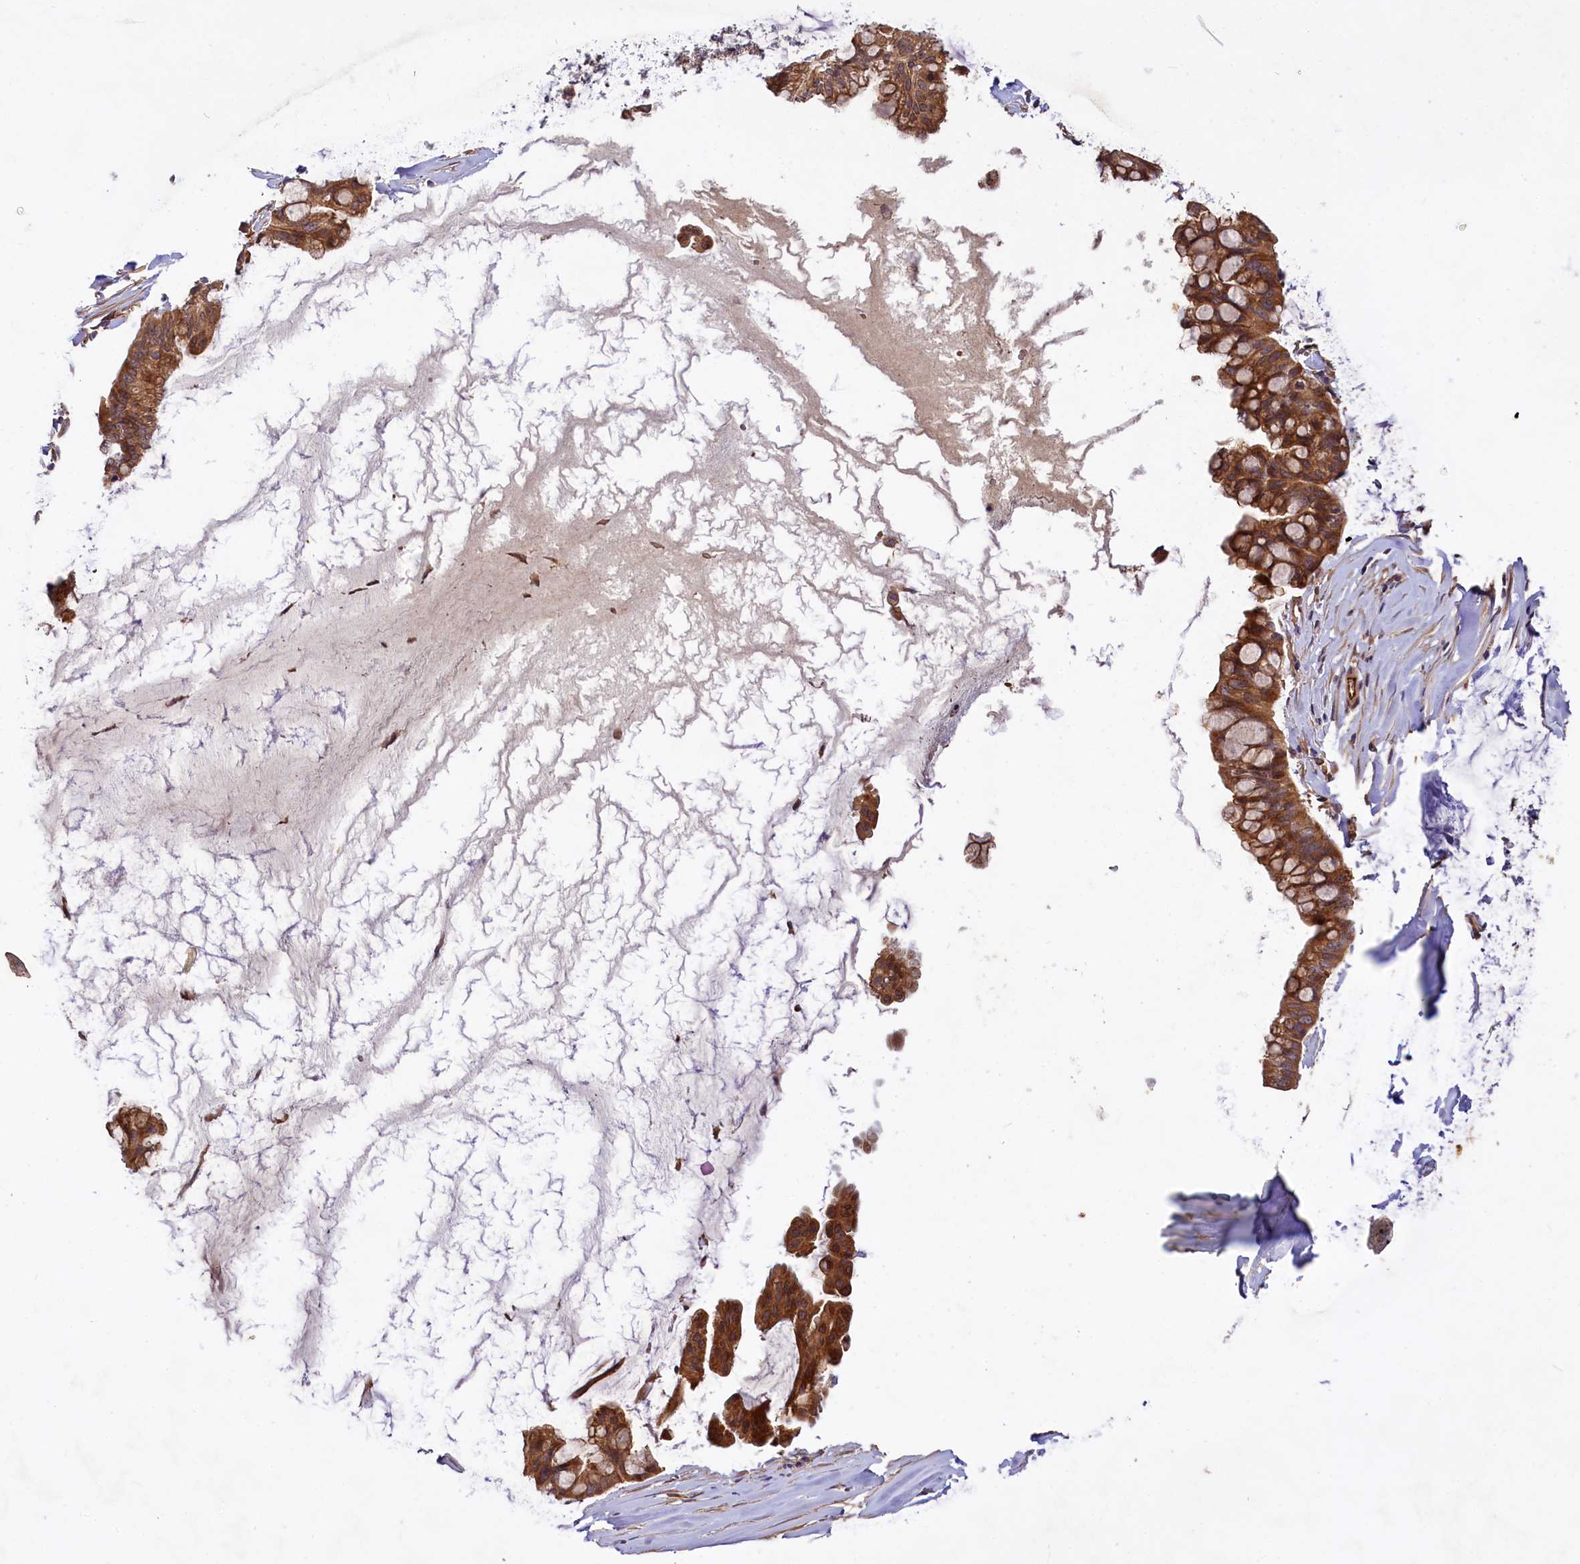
{"staining": {"intensity": "strong", "quantity": ">75%", "location": "cytoplasmic/membranous"}, "tissue": "ovarian cancer", "cell_type": "Tumor cells", "image_type": "cancer", "snomed": [{"axis": "morphology", "description": "Cystadenocarcinoma, mucinous, NOS"}, {"axis": "topography", "description": "Ovary"}], "caption": "Immunohistochemistry photomicrograph of ovarian cancer (mucinous cystadenocarcinoma) stained for a protein (brown), which exhibits high levels of strong cytoplasmic/membranous staining in approximately >75% of tumor cells.", "gene": "PKN2", "patient": {"sex": "female", "age": 73}}